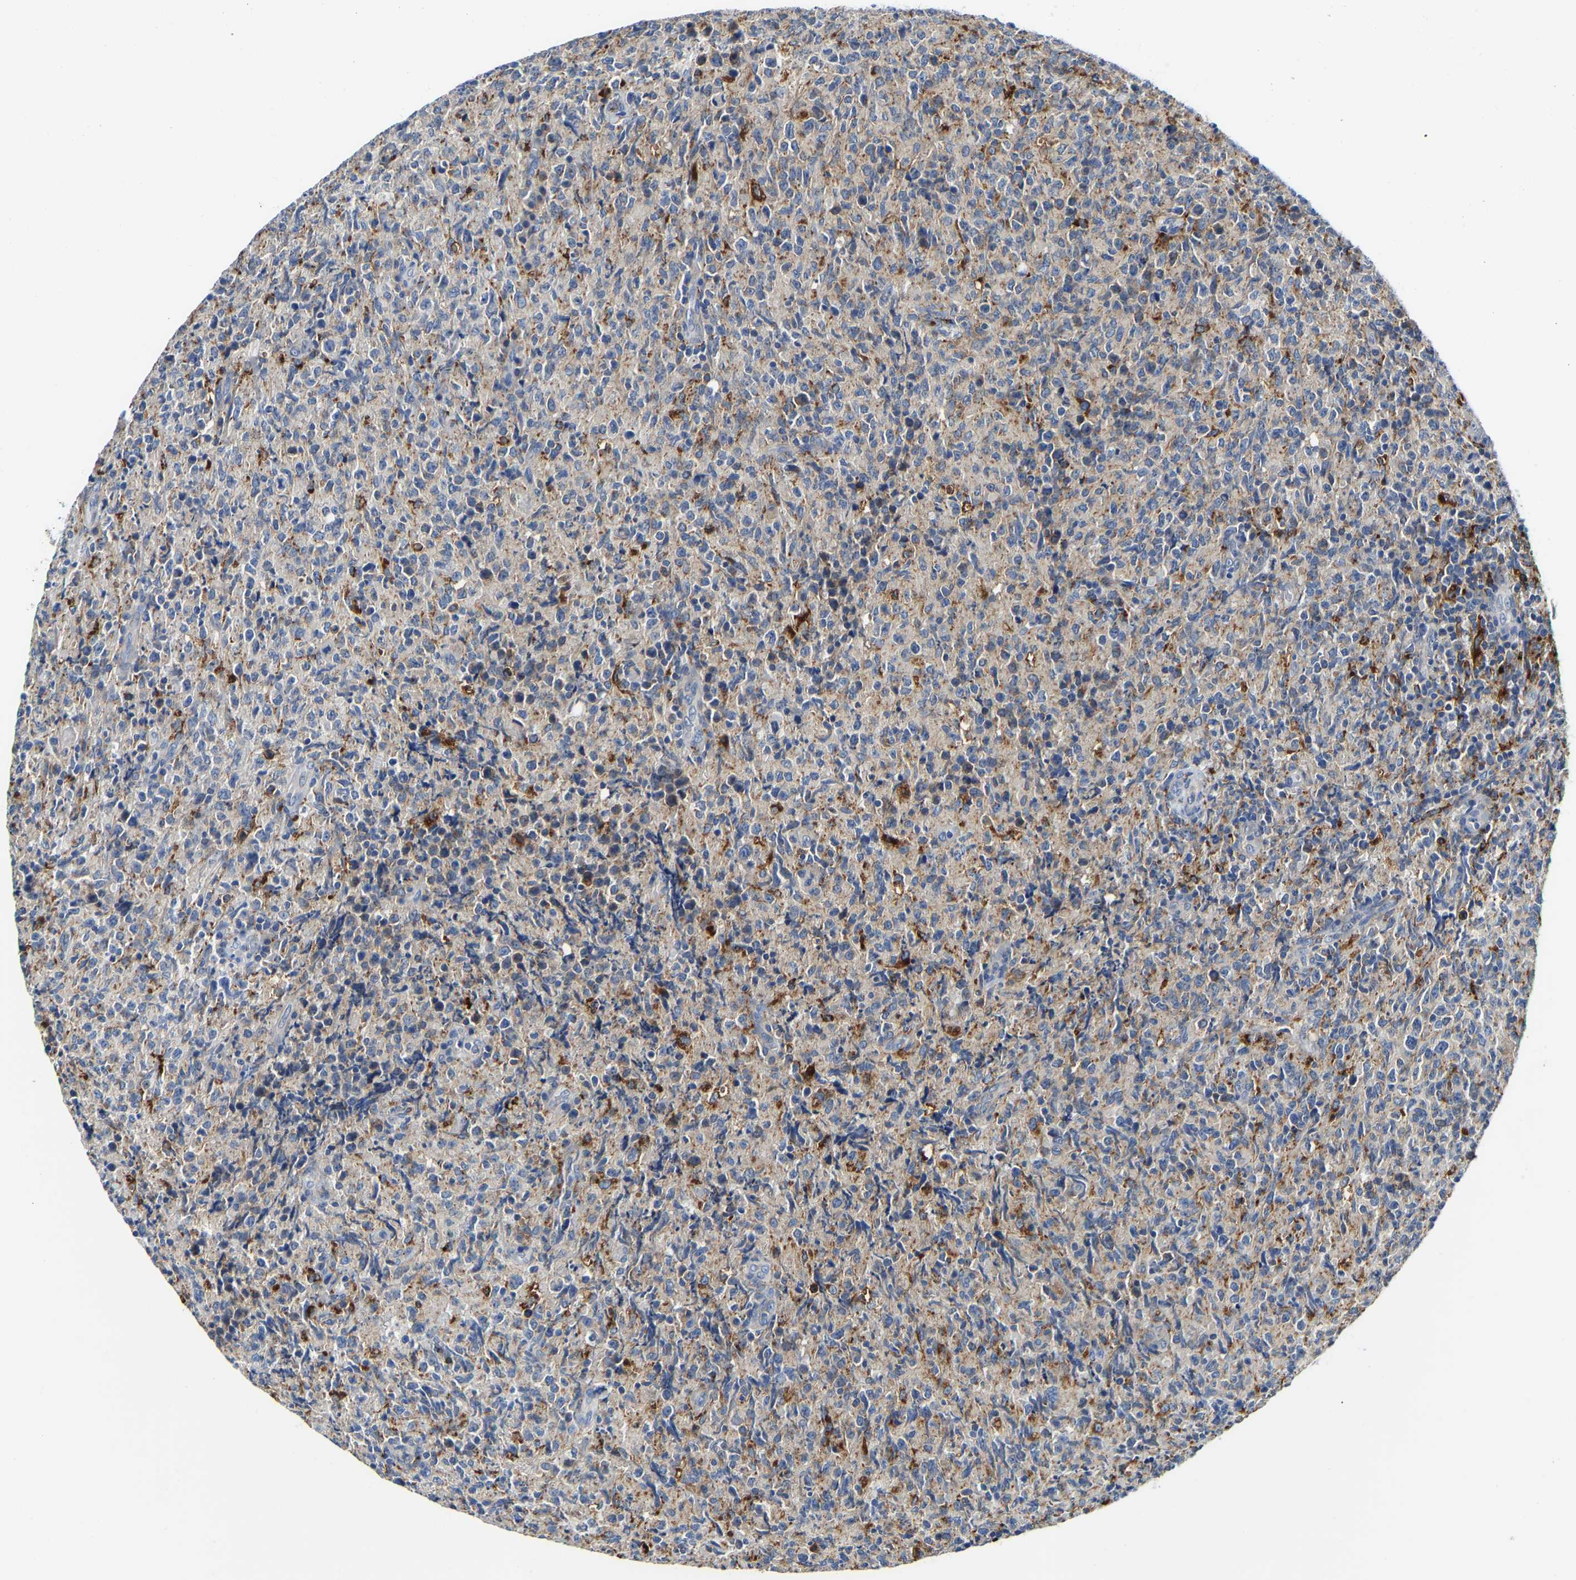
{"staining": {"intensity": "weak", "quantity": "<25%", "location": "cytoplasmic/membranous"}, "tissue": "lymphoma", "cell_type": "Tumor cells", "image_type": "cancer", "snomed": [{"axis": "morphology", "description": "Malignant lymphoma, non-Hodgkin's type, High grade"}, {"axis": "topography", "description": "Tonsil"}], "caption": "An image of human lymphoma is negative for staining in tumor cells.", "gene": "ATP6V1E1", "patient": {"sex": "female", "age": 36}}